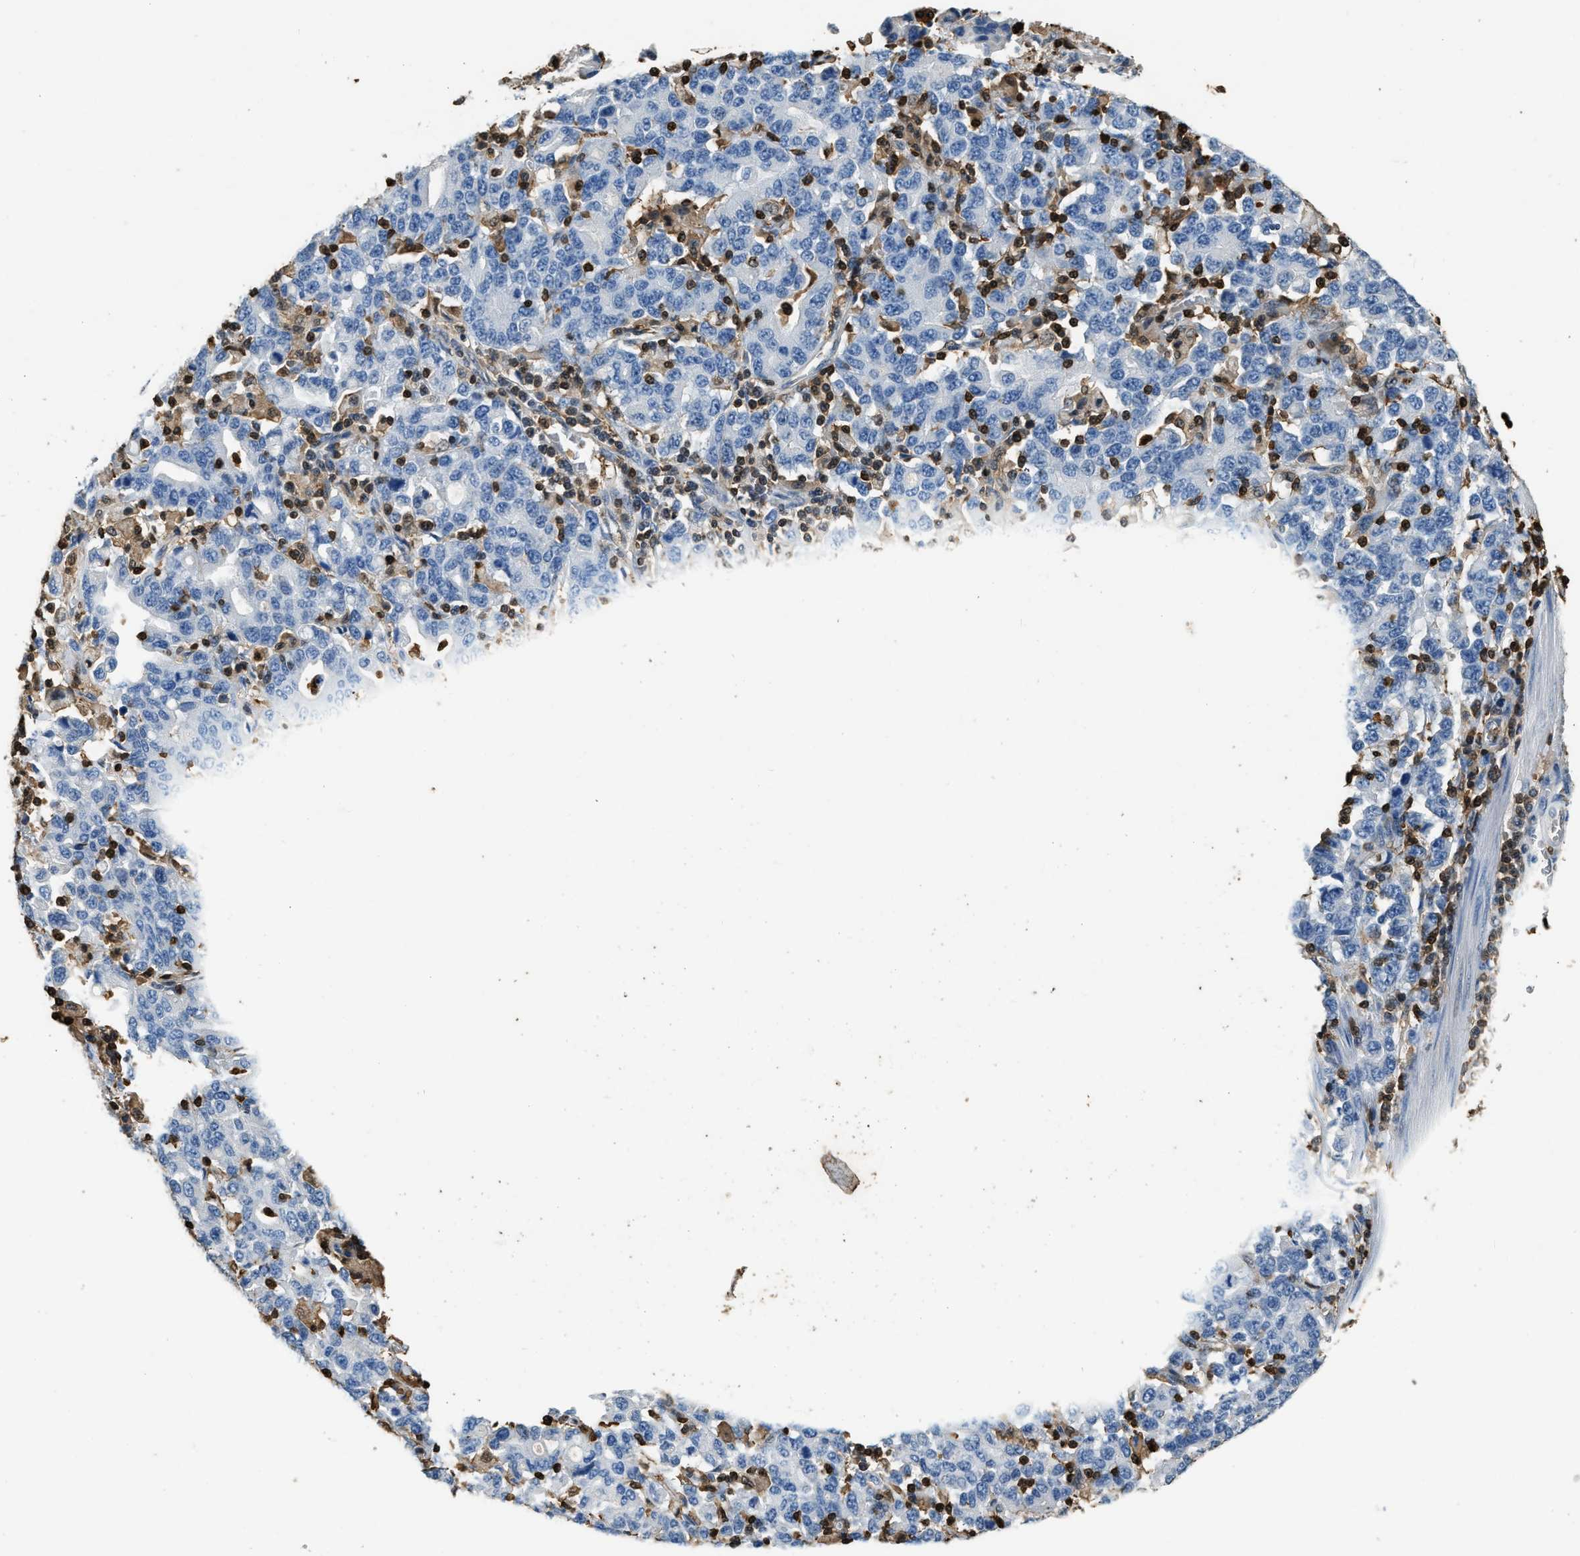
{"staining": {"intensity": "negative", "quantity": "none", "location": "none"}, "tissue": "stomach cancer", "cell_type": "Tumor cells", "image_type": "cancer", "snomed": [{"axis": "morphology", "description": "Adenocarcinoma, NOS"}, {"axis": "topography", "description": "Stomach, upper"}], "caption": "IHC histopathology image of stomach adenocarcinoma stained for a protein (brown), which demonstrates no expression in tumor cells. (Brightfield microscopy of DAB (3,3'-diaminobenzidine) IHC at high magnification).", "gene": "ARHGDIB", "patient": {"sex": "male", "age": 69}}